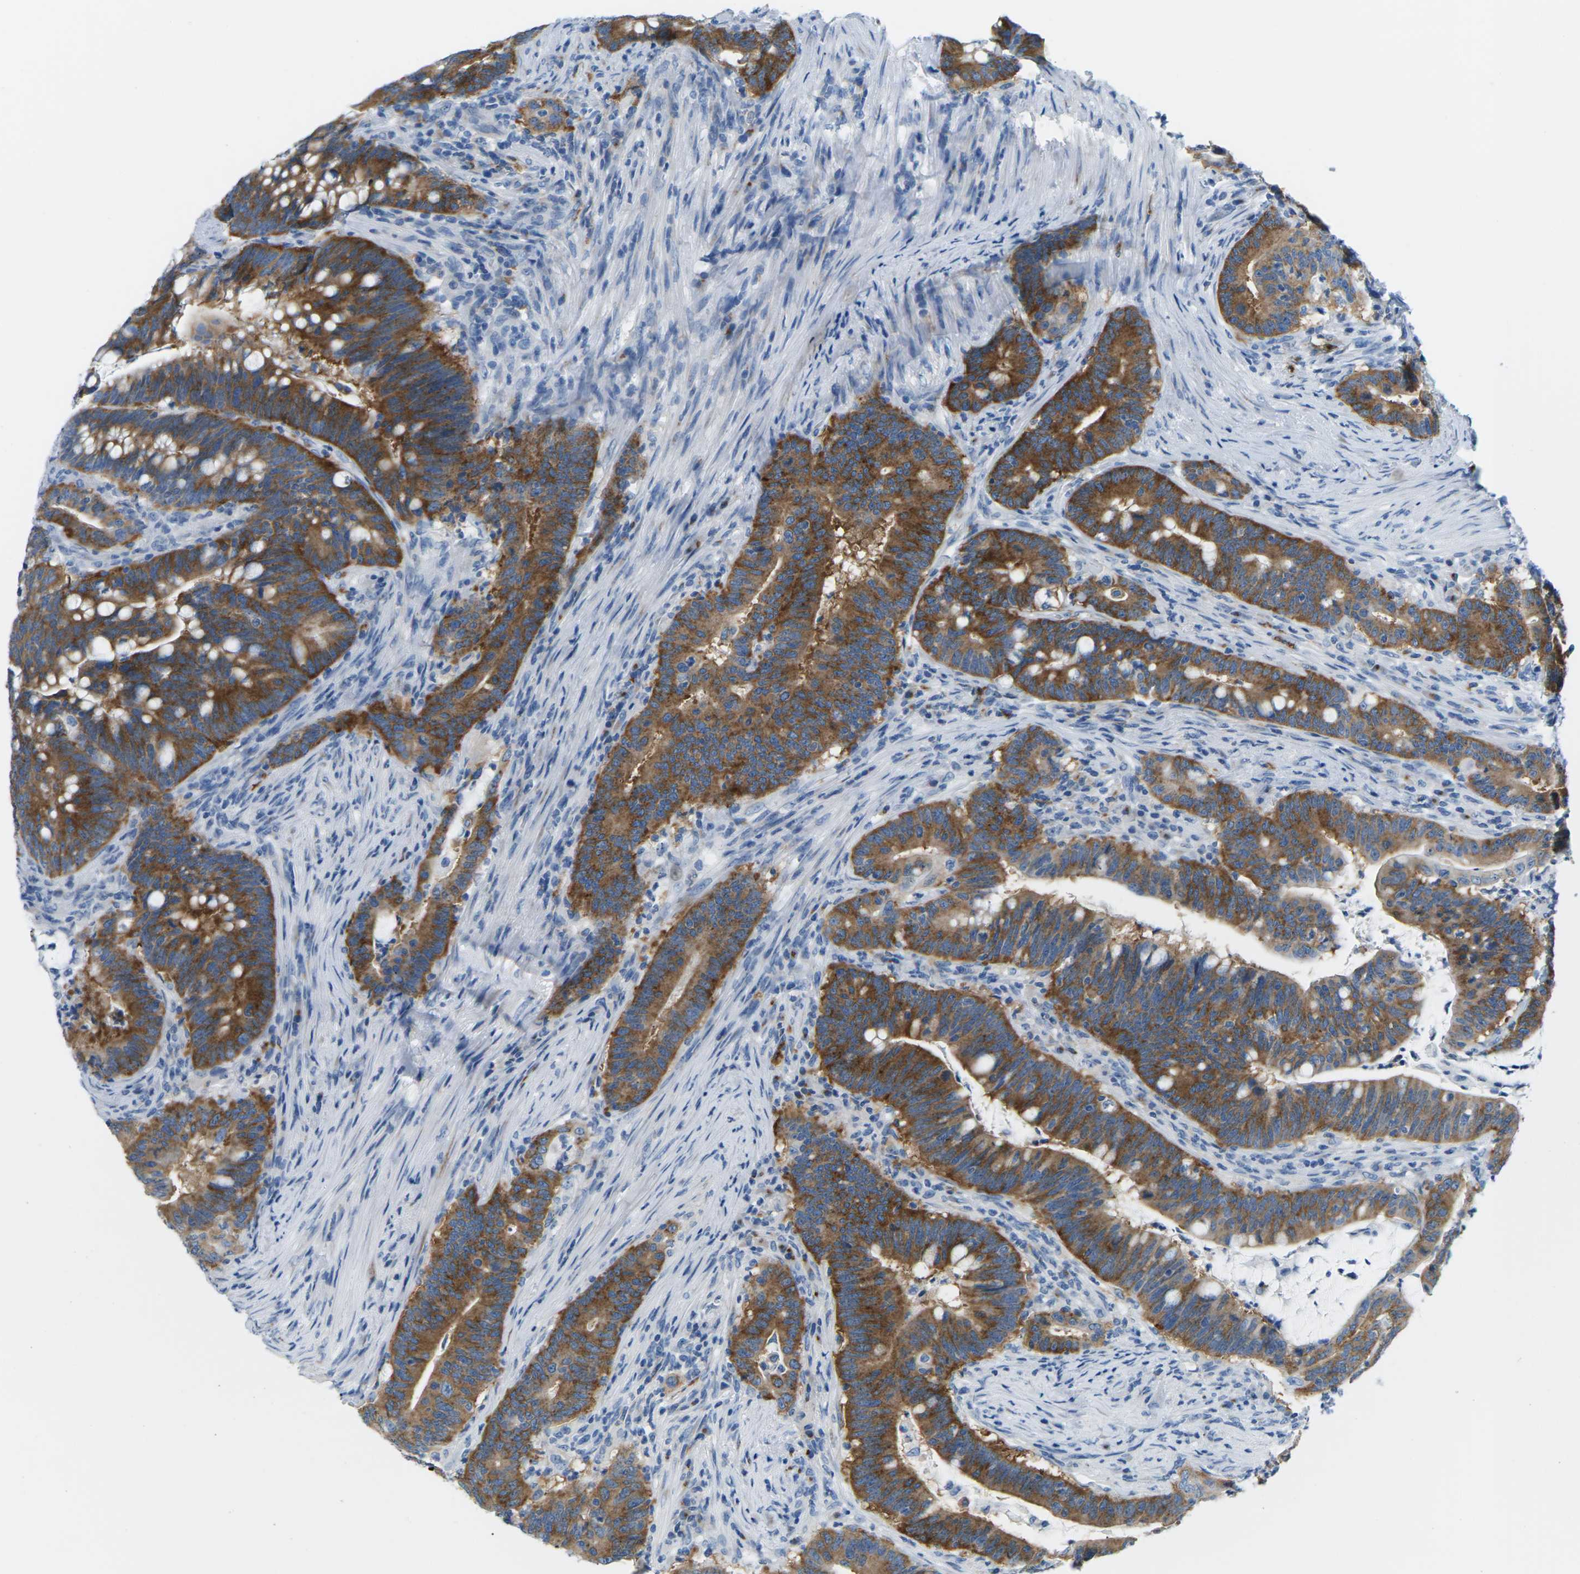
{"staining": {"intensity": "strong", "quantity": ">75%", "location": "cytoplasmic/membranous"}, "tissue": "colorectal cancer", "cell_type": "Tumor cells", "image_type": "cancer", "snomed": [{"axis": "morphology", "description": "Normal tissue, NOS"}, {"axis": "morphology", "description": "Adenocarcinoma, NOS"}, {"axis": "topography", "description": "Colon"}], "caption": "Brown immunohistochemical staining in colorectal cancer (adenocarcinoma) exhibits strong cytoplasmic/membranous positivity in about >75% of tumor cells.", "gene": "SYNGR2", "patient": {"sex": "female", "age": 66}}